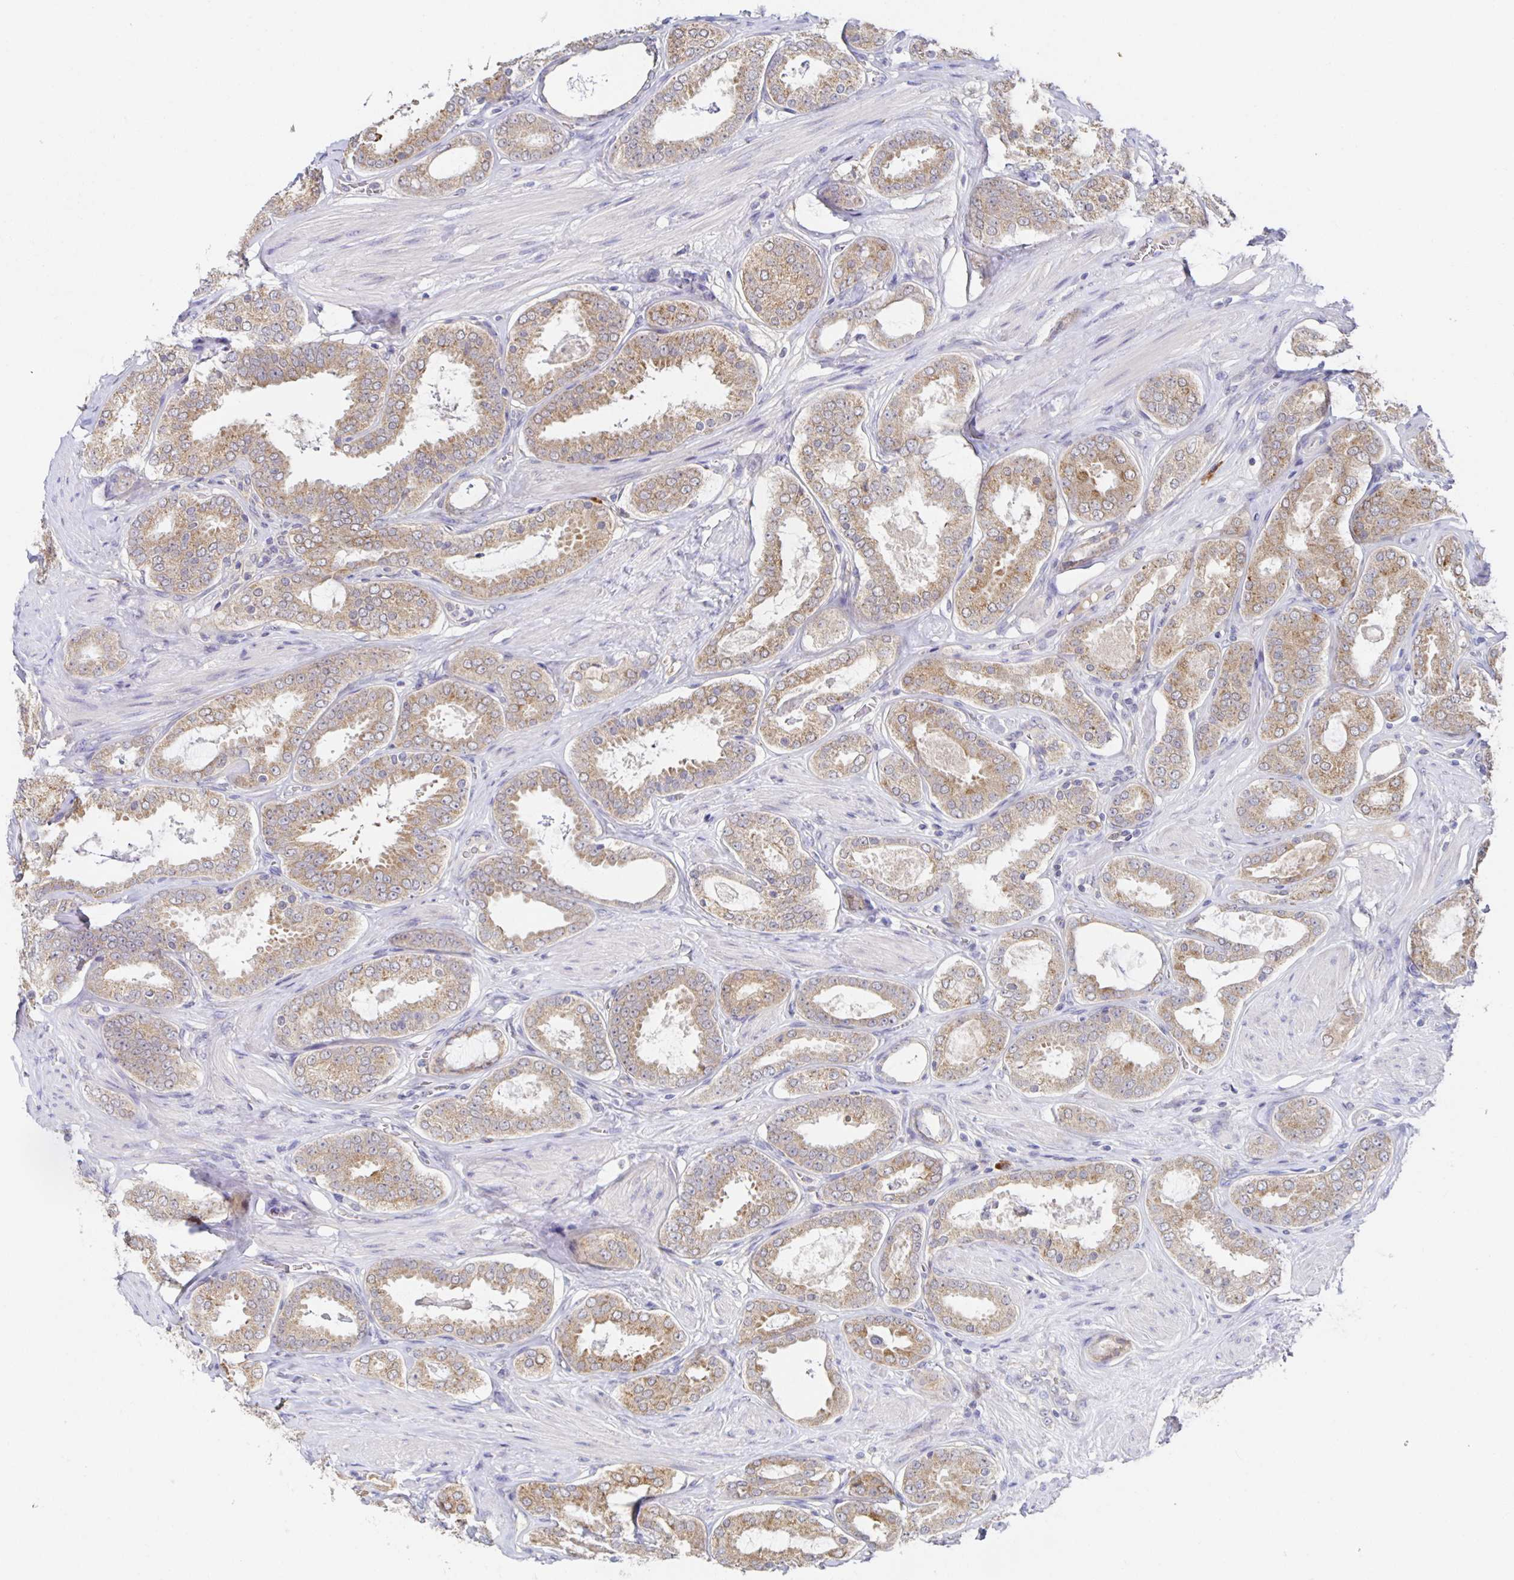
{"staining": {"intensity": "moderate", "quantity": ">75%", "location": "cytoplasmic/membranous"}, "tissue": "prostate cancer", "cell_type": "Tumor cells", "image_type": "cancer", "snomed": [{"axis": "morphology", "description": "Adenocarcinoma, High grade"}, {"axis": "topography", "description": "Prostate"}], "caption": "The immunohistochemical stain shows moderate cytoplasmic/membranous positivity in tumor cells of prostate cancer tissue. Nuclei are stained in blue.", "gene": "BAD", "patient": {"sex": "male", "age": 63}}